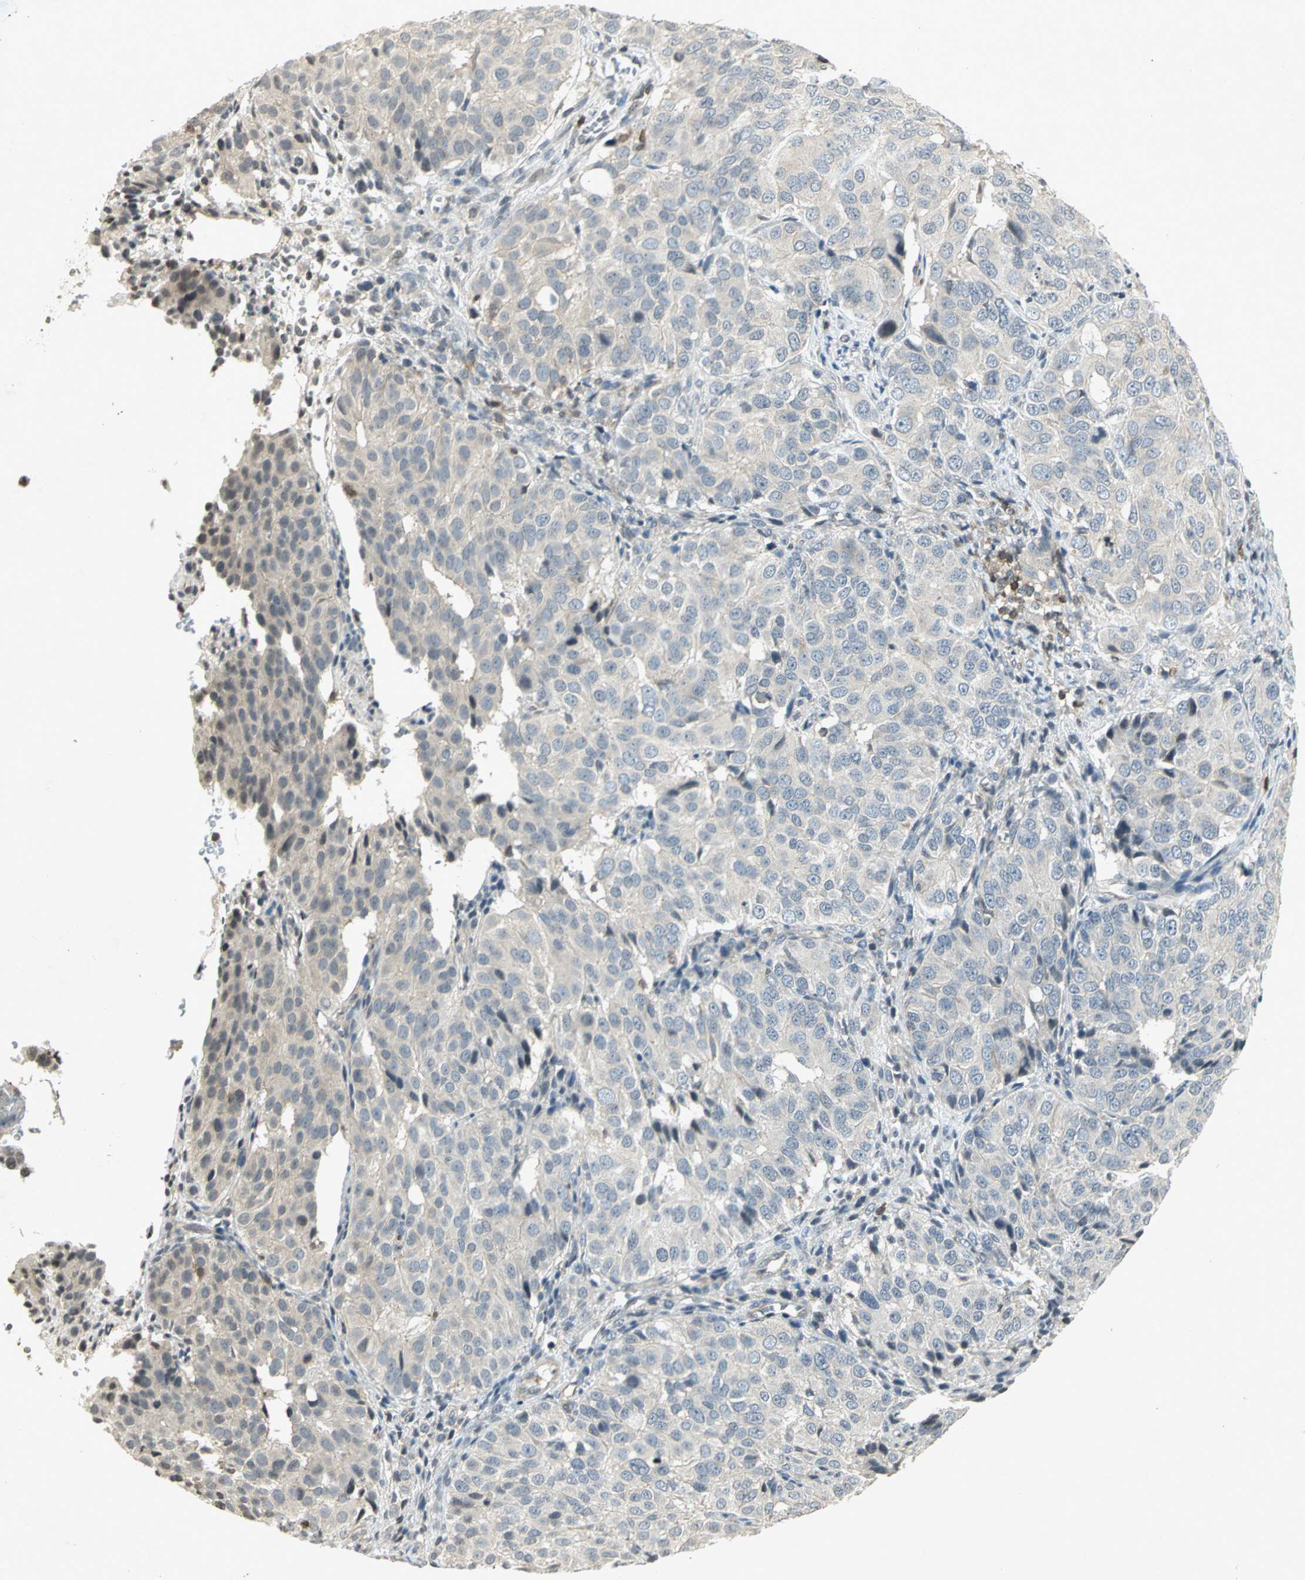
{"staining": {"intensity": "negative", "quantity": "none", "location": "none"}, "tissue": "ovarian cancer", "cell_type": "Tumor cells", "image_type": "cancer", "snomed": [{"axis": "morphology", "description": "Carcinoma, endometroid"}, {"axis": "topography", "description": "Ovary"}], "caption": "DAB (3,3'-diaminobenzidine) immunohistochemical staining of endometroid carcinoma (ovarian) demonstrates no significant expression in tumor cells.", "gene": "IL16", "patient": {"sex": "female", "age": 51}}